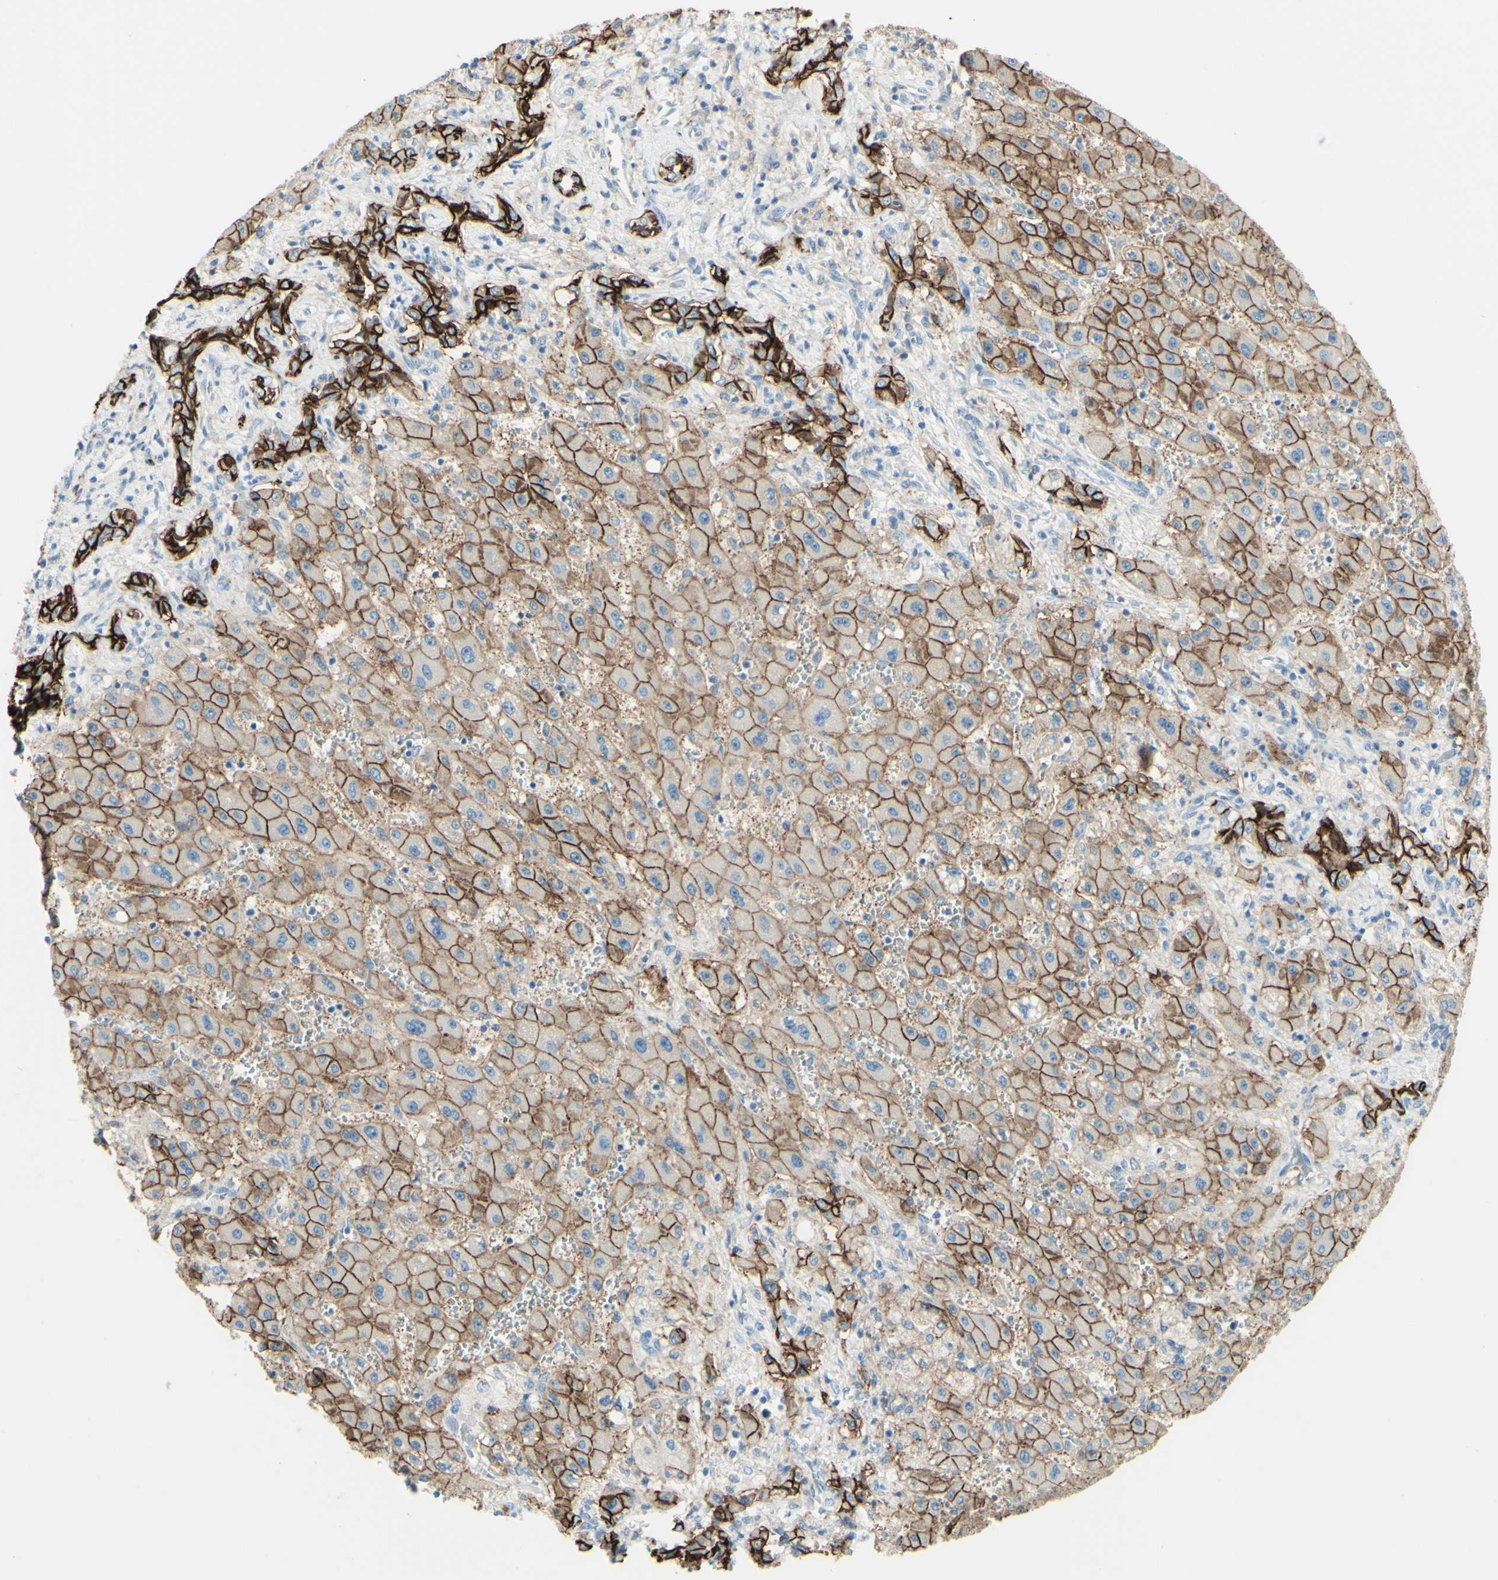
{"staining": {"intensity": "moderate", "quantity": ">75%", "location": "cytoplasmic/membranous"}, "tissue": "liver cancer", "cell_type": "Tumor cells", "image_type": "cancer", "snomed": [{"axis": "morphology", "description": "Cholangiocarcinoma"}, {"axis": "topography", "description": "Liver"}], "caption": "DAB (3,3'-diaminobenzidine) immunohistochemical staining of liver cancer shows moderate cytoplasmic/membranous protein expression in about >75% of tumor cells.", "gene": "ALCAM", "patient": {"sex": "male", "age": 50}}